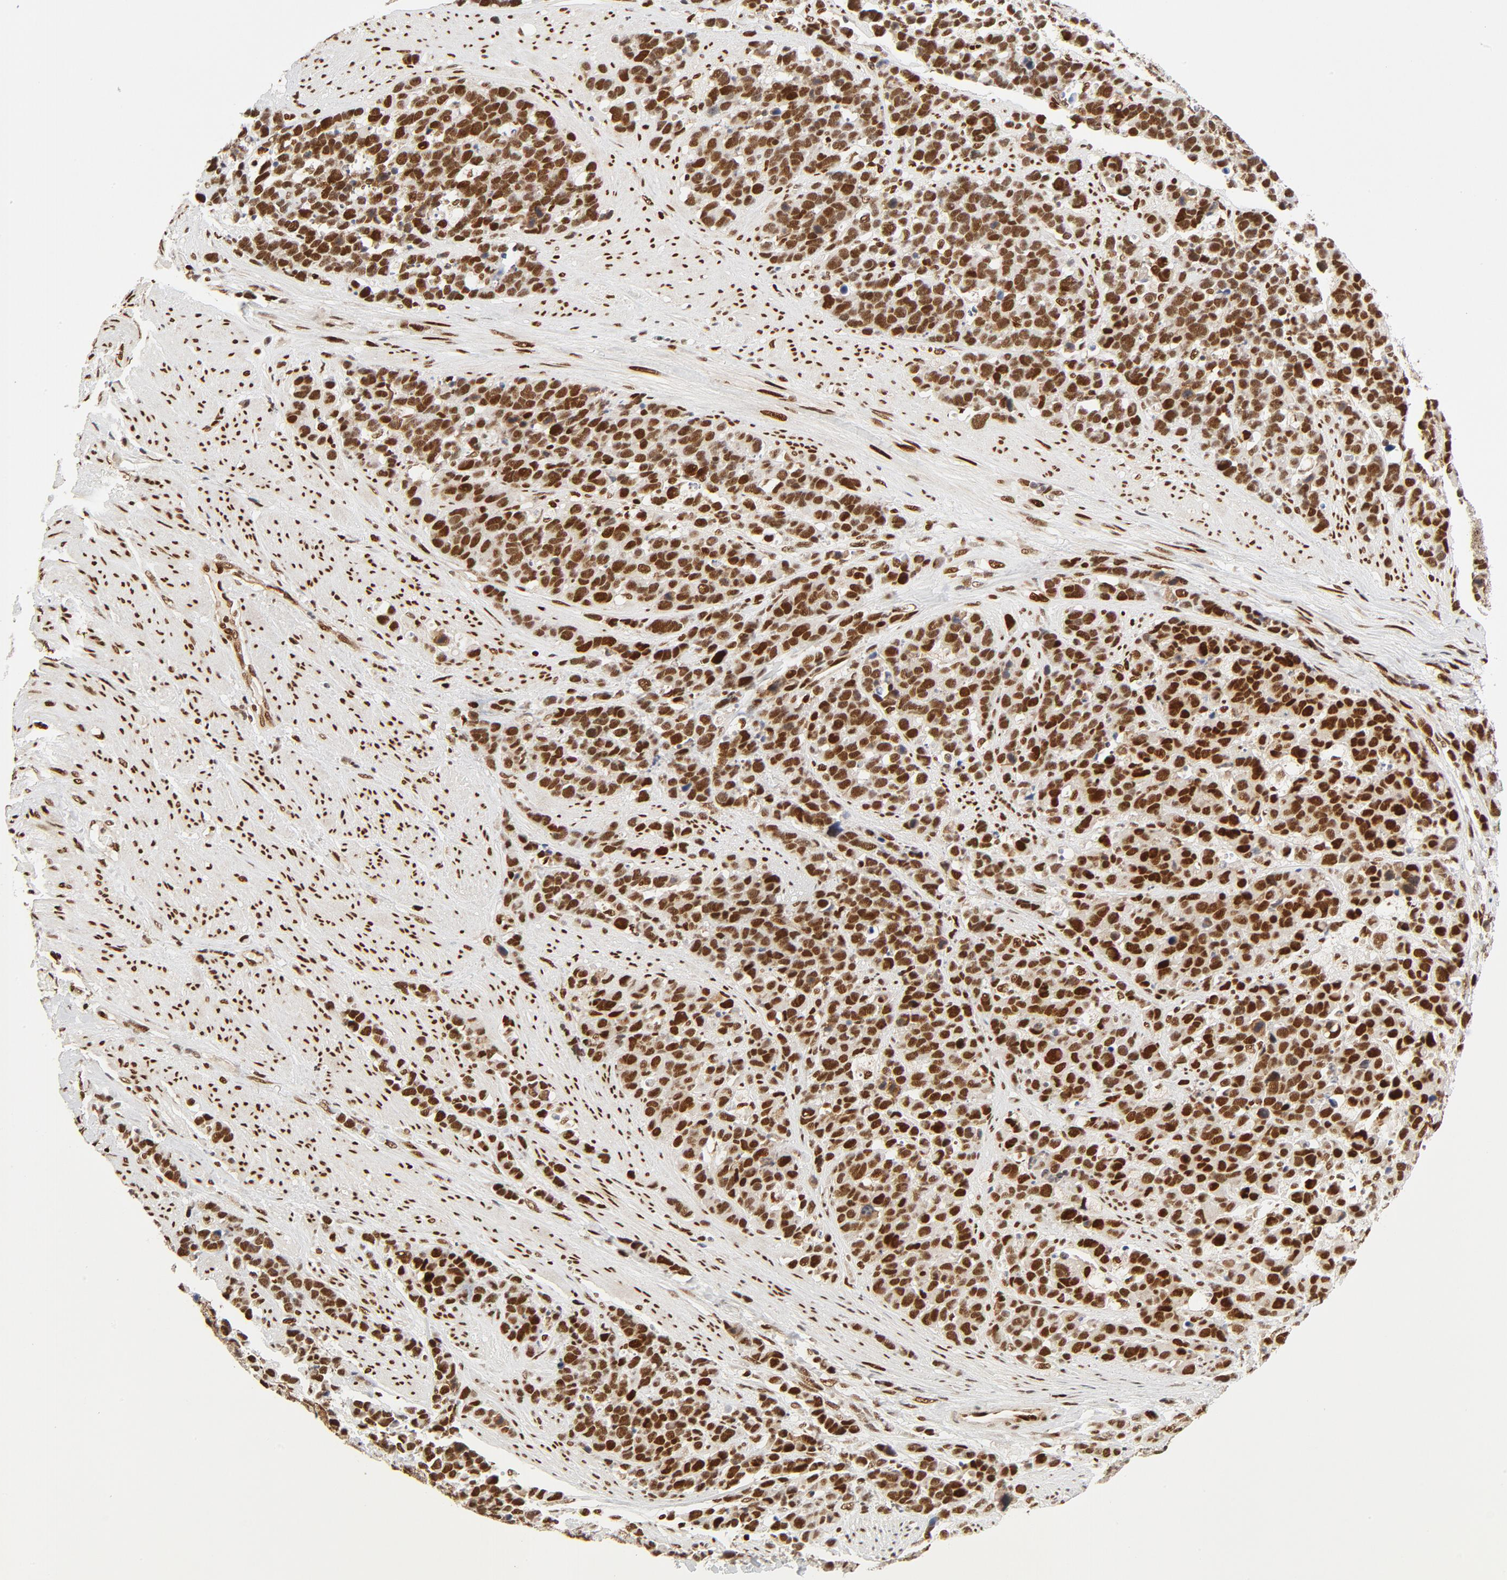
{"staining": {"intensity": "strong", "quantity": ">75%", "location": "nuclear"}, "tissue": "stomach cancer", "cell_type": "Tumor cells", "image_type": "cancer", "snomed": [{"axis": "morphology", "description": "Adenocarcinoma, NOS"}, {"axis": "topography", "description": "Stomach, upper"}], "caption": "Protein analysis of stomach cancer (adenocarcinoma) tissue exhibits strong nuclear expression in approximately >75% of tumor cells.", "gene": "MEF2A", "patient": {"sex": "male", "age": 71}}